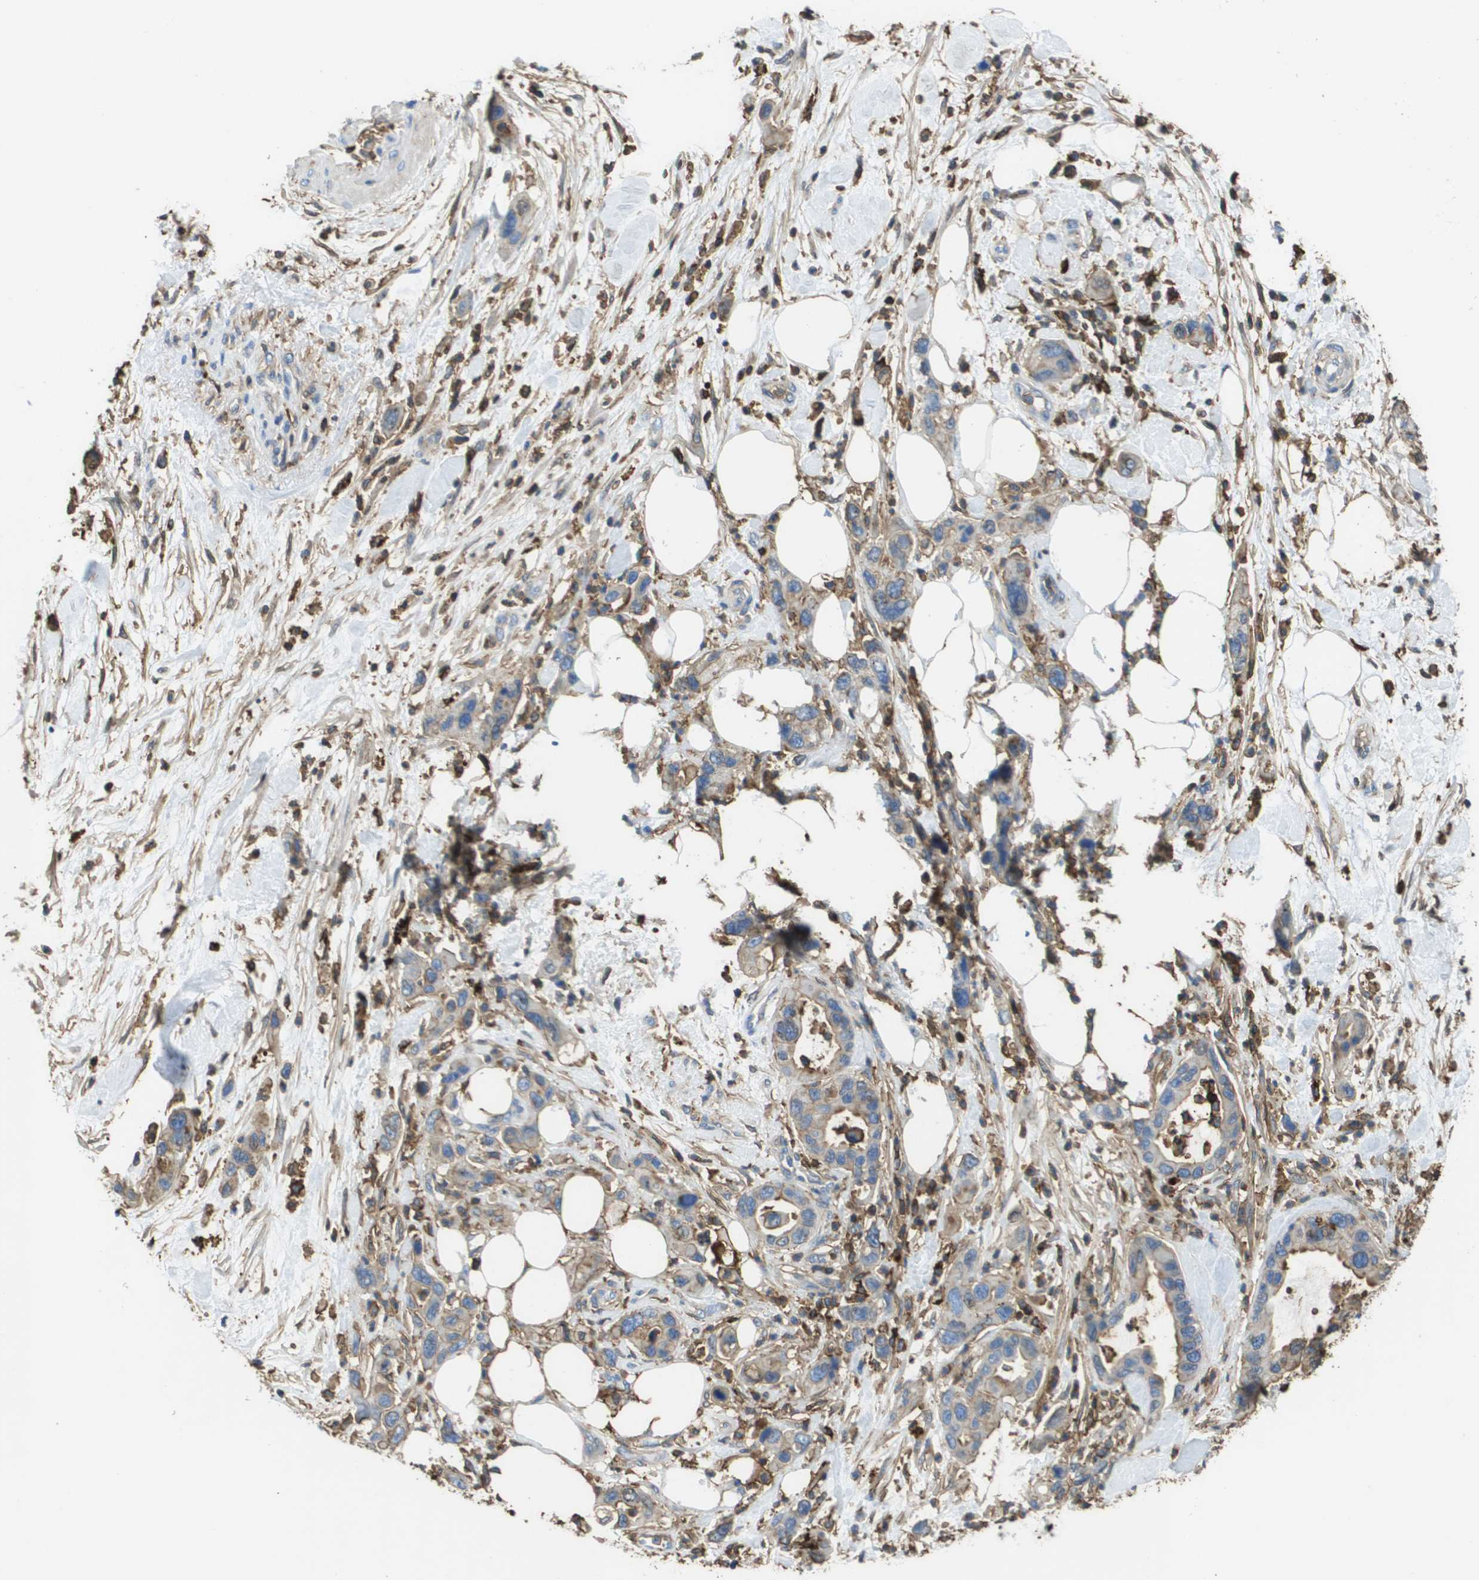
{"staining": {"intensity": "weak", "quantity": ">75%", "location": "cytoplasmic/membranous"}, "tissue": "pancreatic cancer", "cell_type": "Tumor cells", "image_type": "cancer", "snomed": [{"axis": "morphology", "description": "Normal tissue, NOS"}, {"axis": "morphology", "description": "Adenocarcinoma, NOS"}, {"axis": "topography", "description": "Pancreas"}], "caption": "Approximately >75% of tumor cells in pancreatic cancer (adenocarcinoma) exhibit weak cytoplasmic/membranous protein positivity as visualized by brown immunohistochemical staining.", "gene": "PASK", "patient": {"sex": "female", "age": 71}}